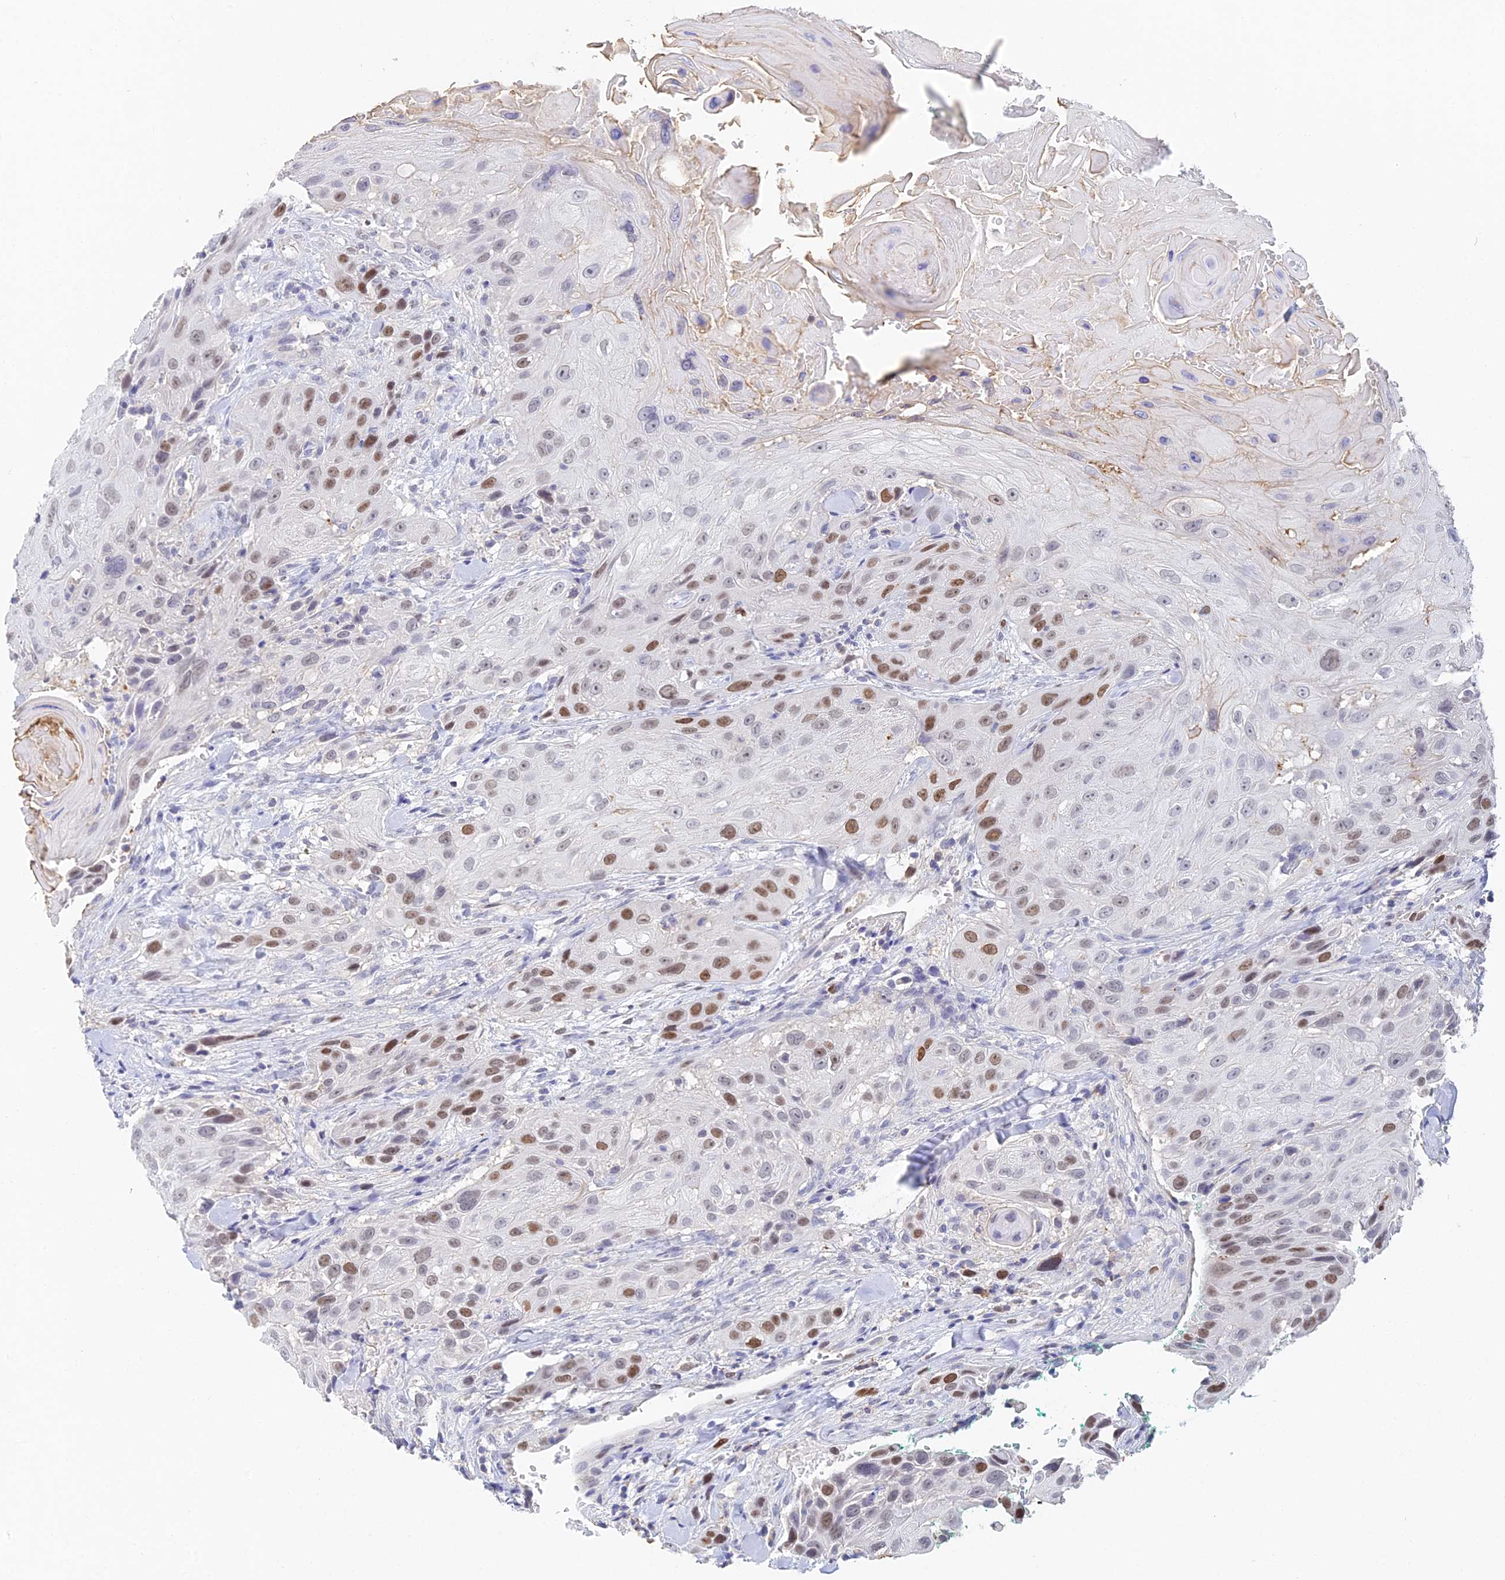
{"staining": {"intensity": "moderate", "quantity": "25%-75%", "location": "nuclear"}, "tissue": "head and neck cancer", "cell_type": "Tumor cells", "image_type": "cancer", "snomed": [{"axis": "morphology", "description": "Squamous cell carcinoma, NOS"}, {"axis": "topography", "description": "Head-Neck"}], "caption": "Immunohistochemistry (IHC) (DAB (3,3'-diaminobenzidine)) staining of human squamous cell carcinoma (head and neck) displays moderate nuclear protein positivity in about 25%-75% of tumor cells.", "gene": "MCM2", "patient": {"sex": "male", "age": 81}}